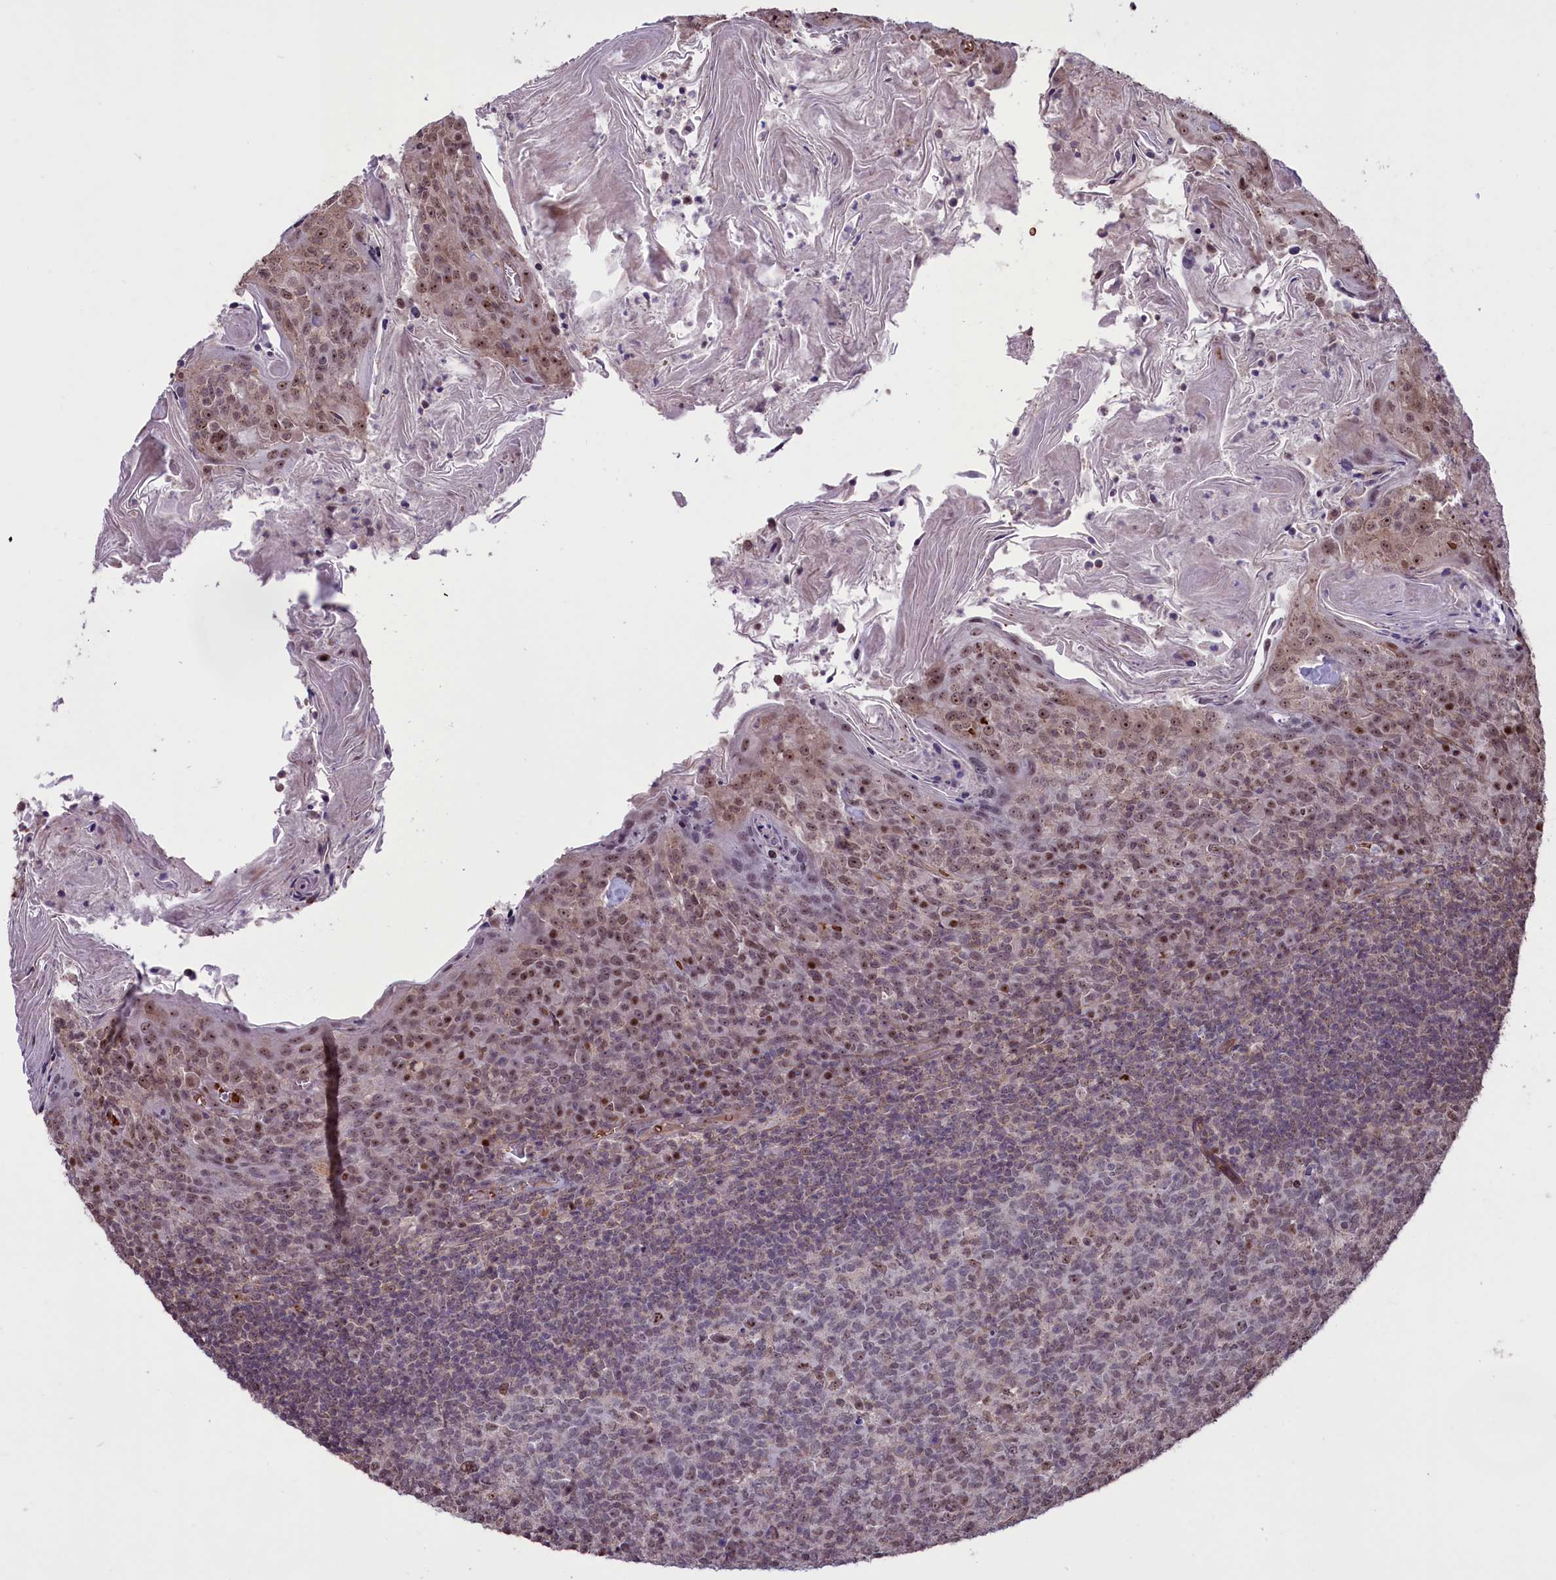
{"staining": {"intensity": "moderate", "quantity": "<25%", "location": "nuclear"}, "tissue": "tonsil", "cell_type": "Germinal center cells", "image_type": "normal", "snomed": [{"axis": "morphology", "description": "Normal tissue, NOS"}, {"axis": "topography", "description": "Tonsil"}], "caption": "Immunohistochemistry (IHC) (DAB (3,3'-diaminobenzidine)) staining of benign tonsil reveals moderate nuclear protein staining in approximately <25% of germinal center cells.", "gene": "SHFL", "patient": {"sex": "female", "age": 10}}